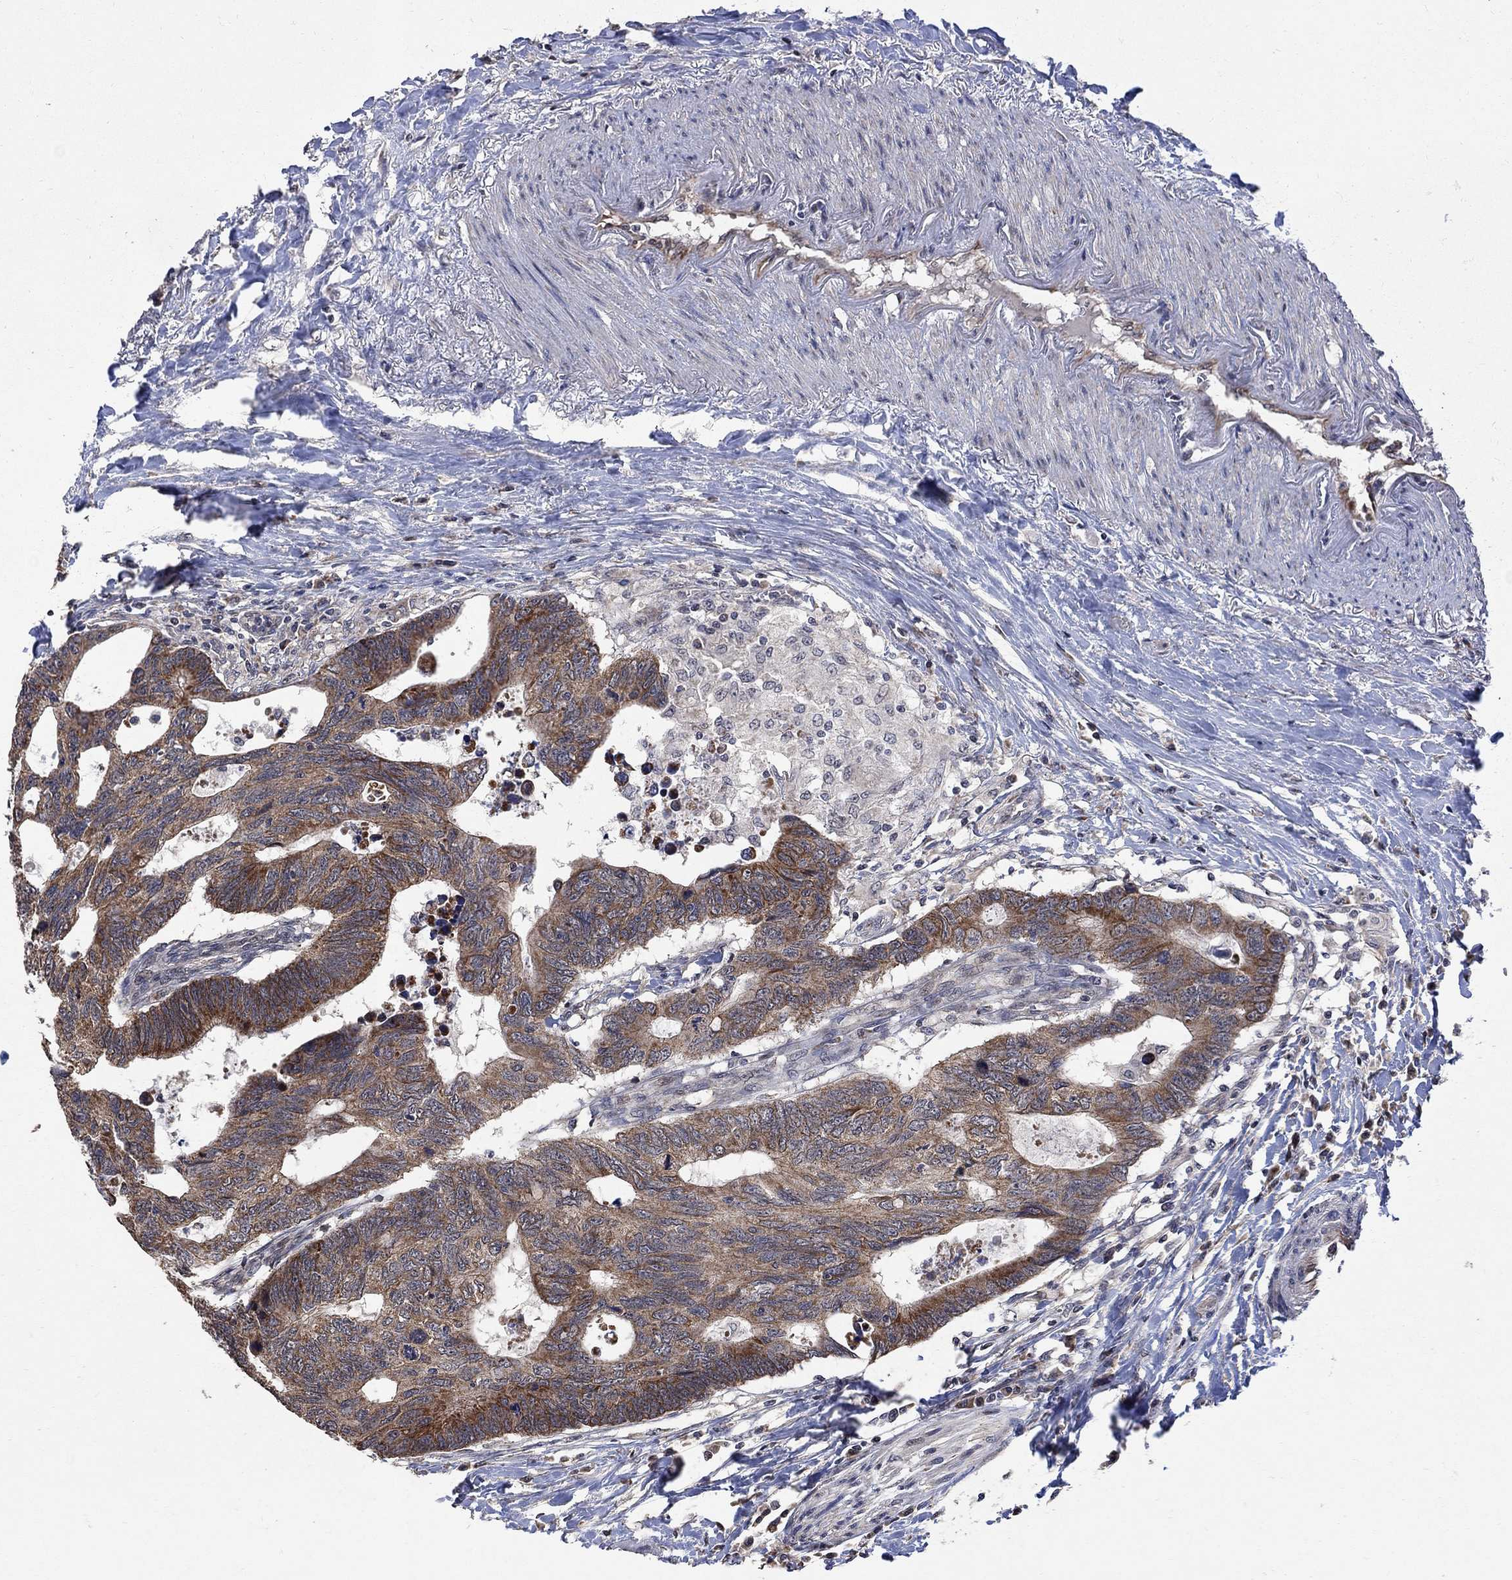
{"staining": {"intensity": "strong", "quantity": "25%-75%", "location": "cytoplasmic/membranous"}, "tissue": "colorectal cancer", "cell_type": "Tumor cells", "image_type": "cancer", "snomed": [{"axis": "morphology", "description": "Adenocarcinoma, NOS"}, {"axis": "topography", "description": "Colon"}], "caption": "Immunohistochemistry (DAB) staining of human adenocarcinoma (colorectal) shows strong cytoplasmic/membranous protein expression in approximately 25%-75% of tumor cells.", "gene": "ANKRA2", "patient": {"sex": "female", "age": 77}}